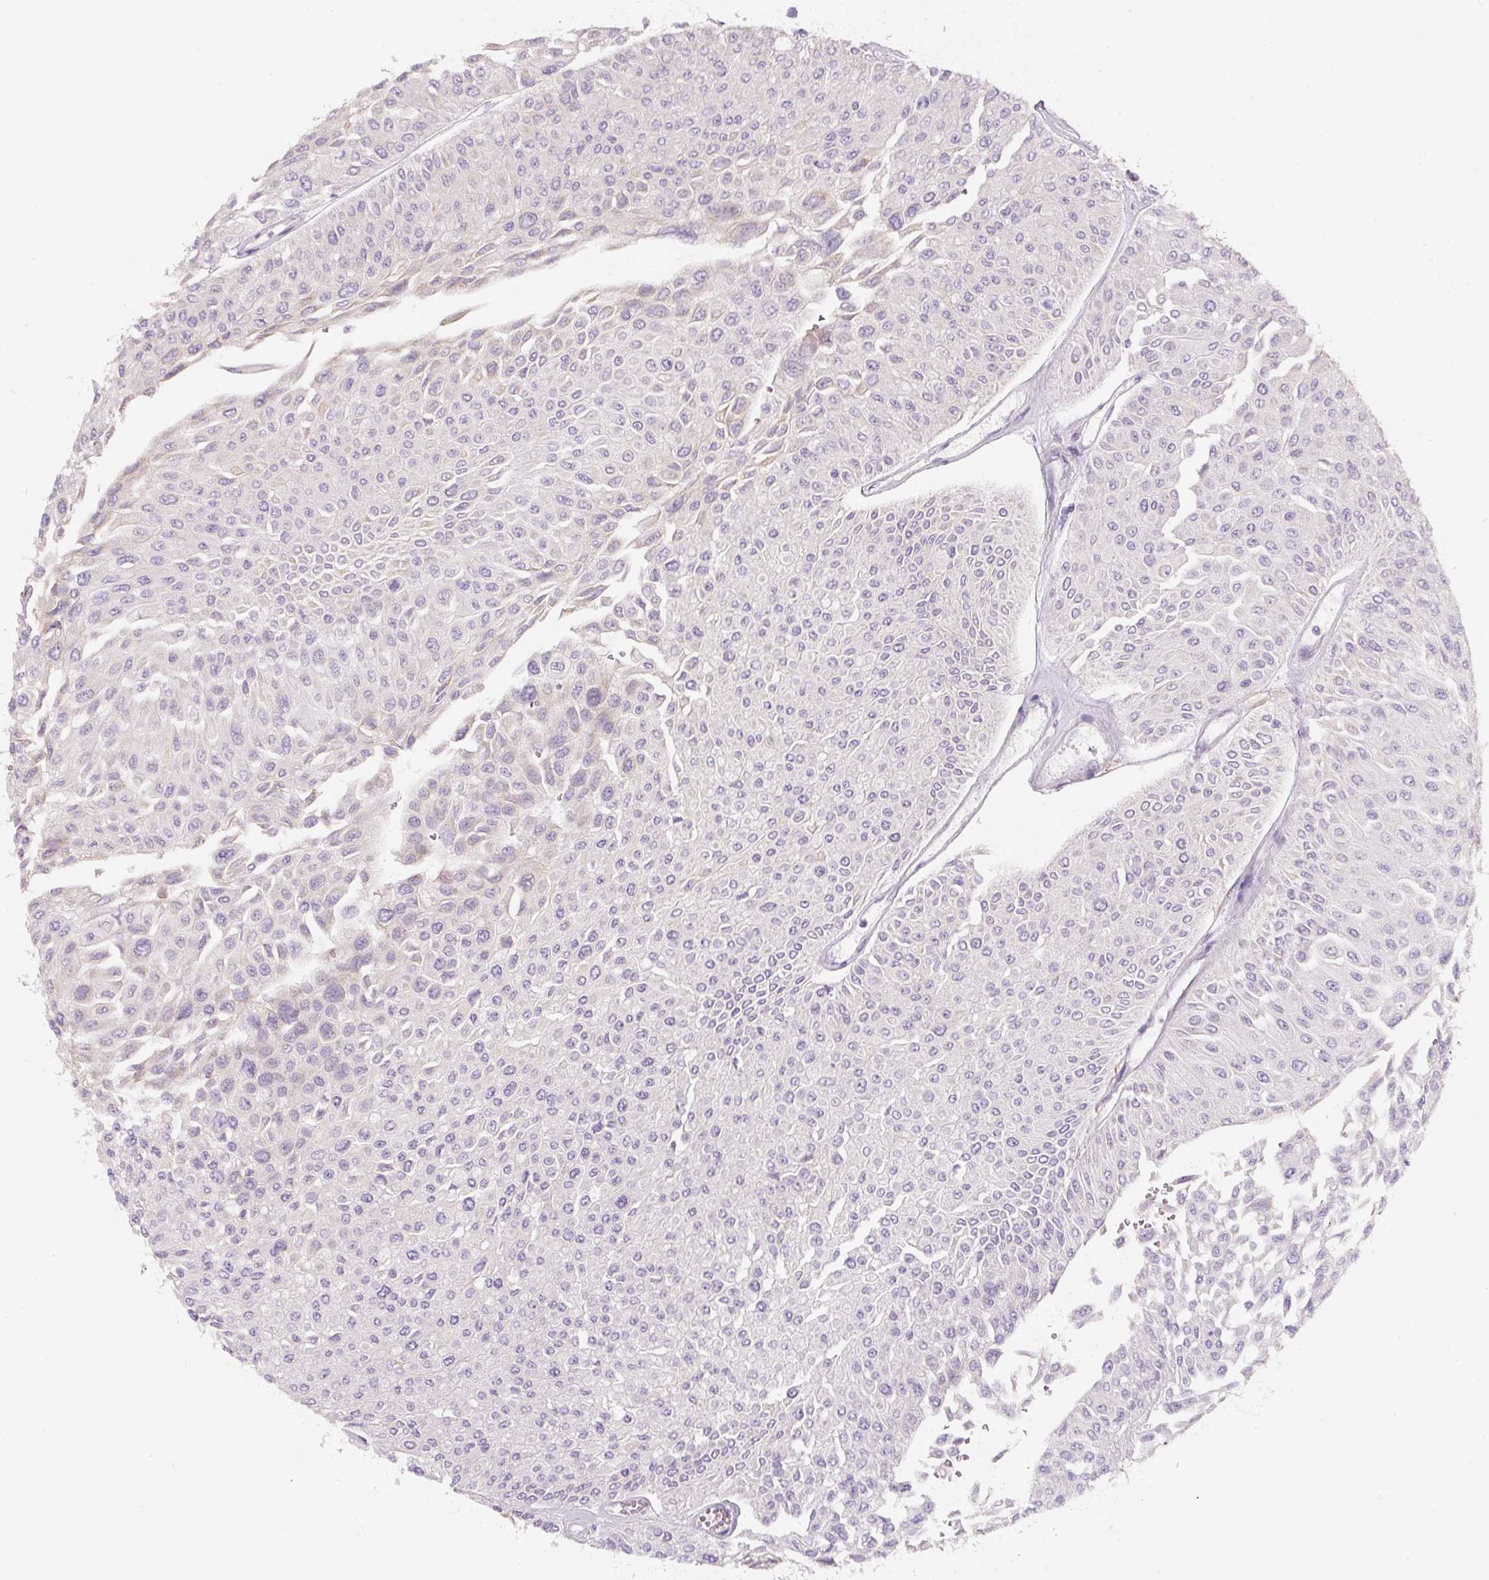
{"staining": {"intensity": "negative", "quantity": "none", "location": "none"}, "tissue": "urothelial cancer", "cell_type": "Tumor cells", "image_type": "cancer", "snomed": [{"axis": "morphology", "description": "Urothelial carcinoma, Low grade"}, {"axis": "topography", "description": "Urinary bladder"}], "caption": "Photomicrograph shows no significant protein positivity in tumor cells of urothelial cancer.", "gene": "PWWP3B", "patient": {"sex": "male", "age": 67}}